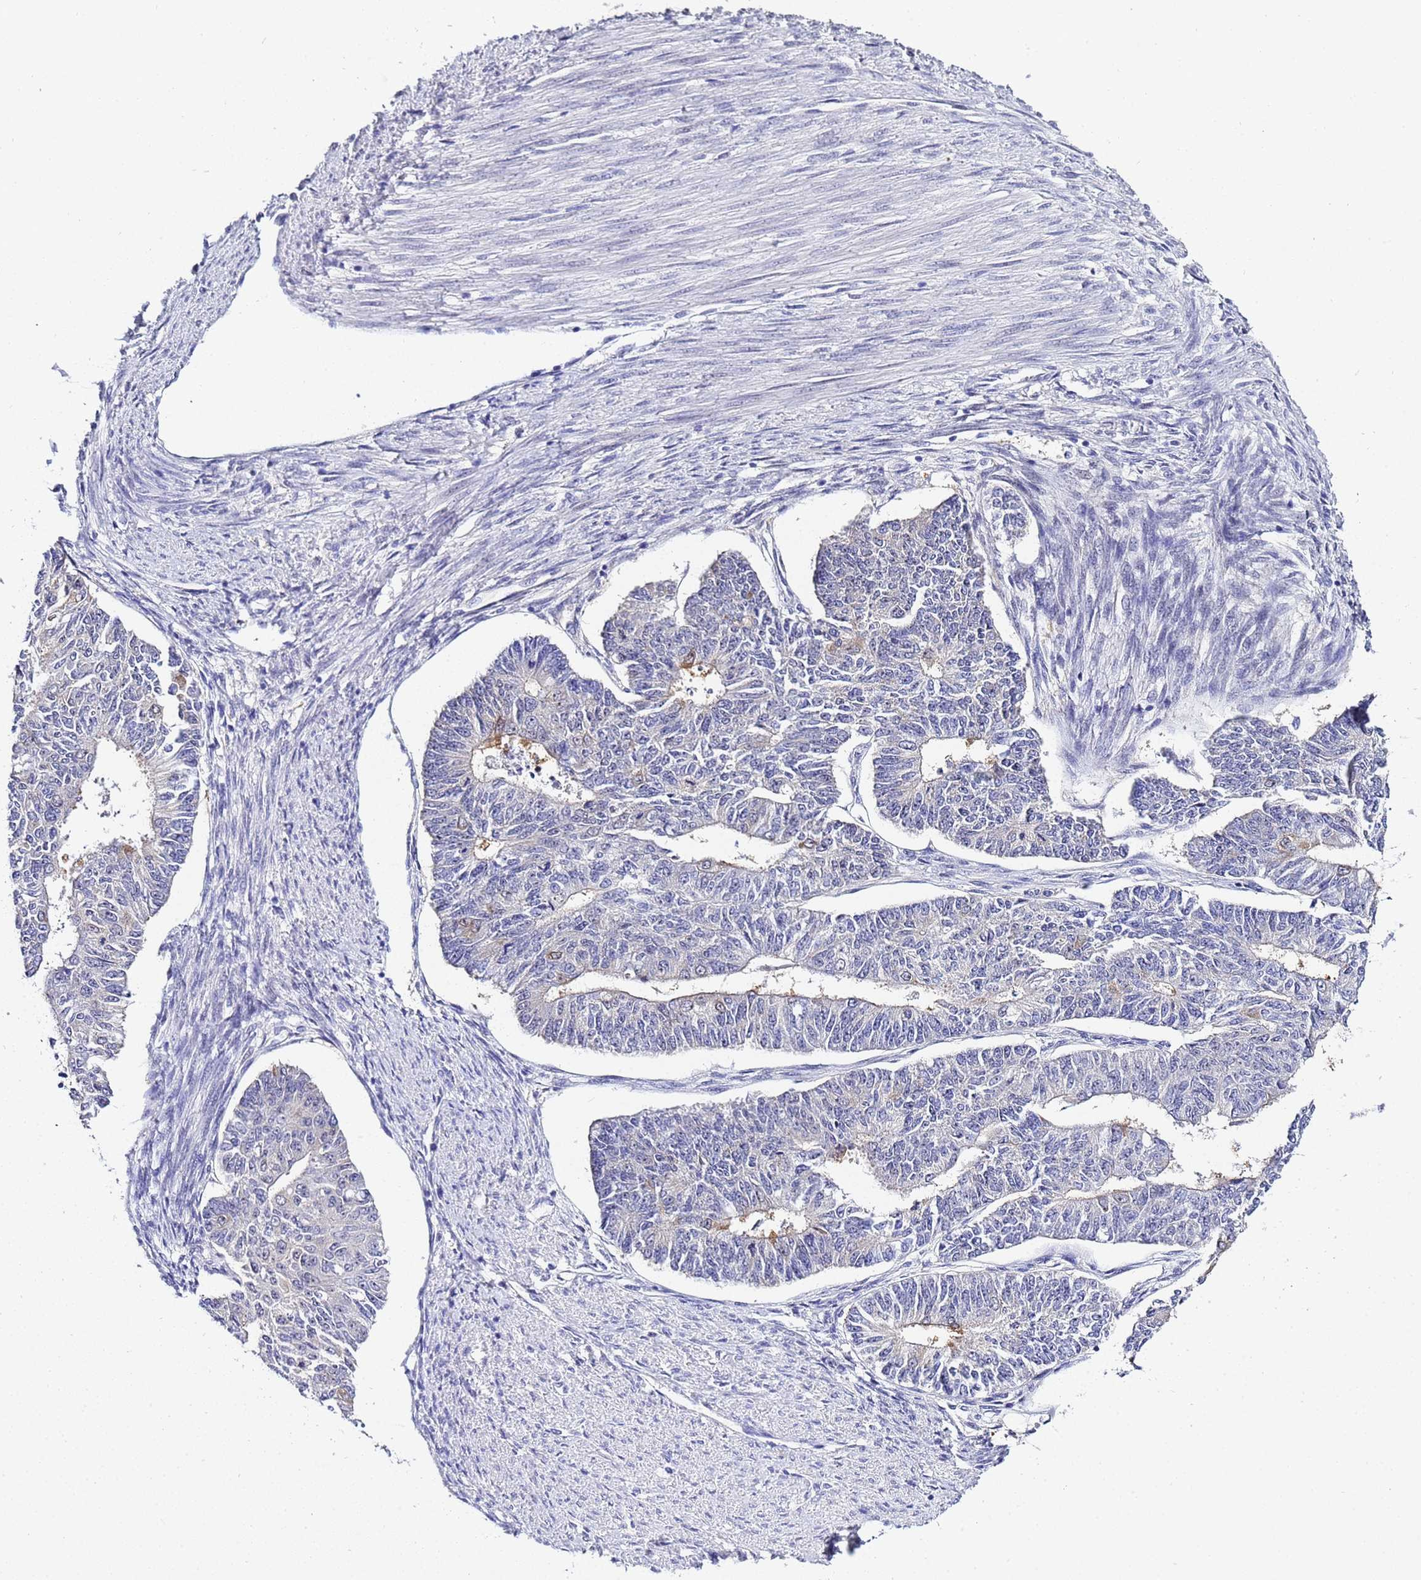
{"staining": {"intensity": "negative", "quantity": "none", "location": "none"}, "tissue": "endometrial cancer", "cell_type": "Tumor cells", "image_type": "cancer", "snomed": [{"axis": "morphology", "description": "Adenocarcinoma, NOS"}, {"axis": "topography", "description": "Endometrium"}], "caption": "Endometrial cancer (adenocarcinoma) was stained to show a protein in brown. There is no significant staining in tumor cells.", "gene": "ACTL6B", "patient": {"sex": "female", "age": 32}}